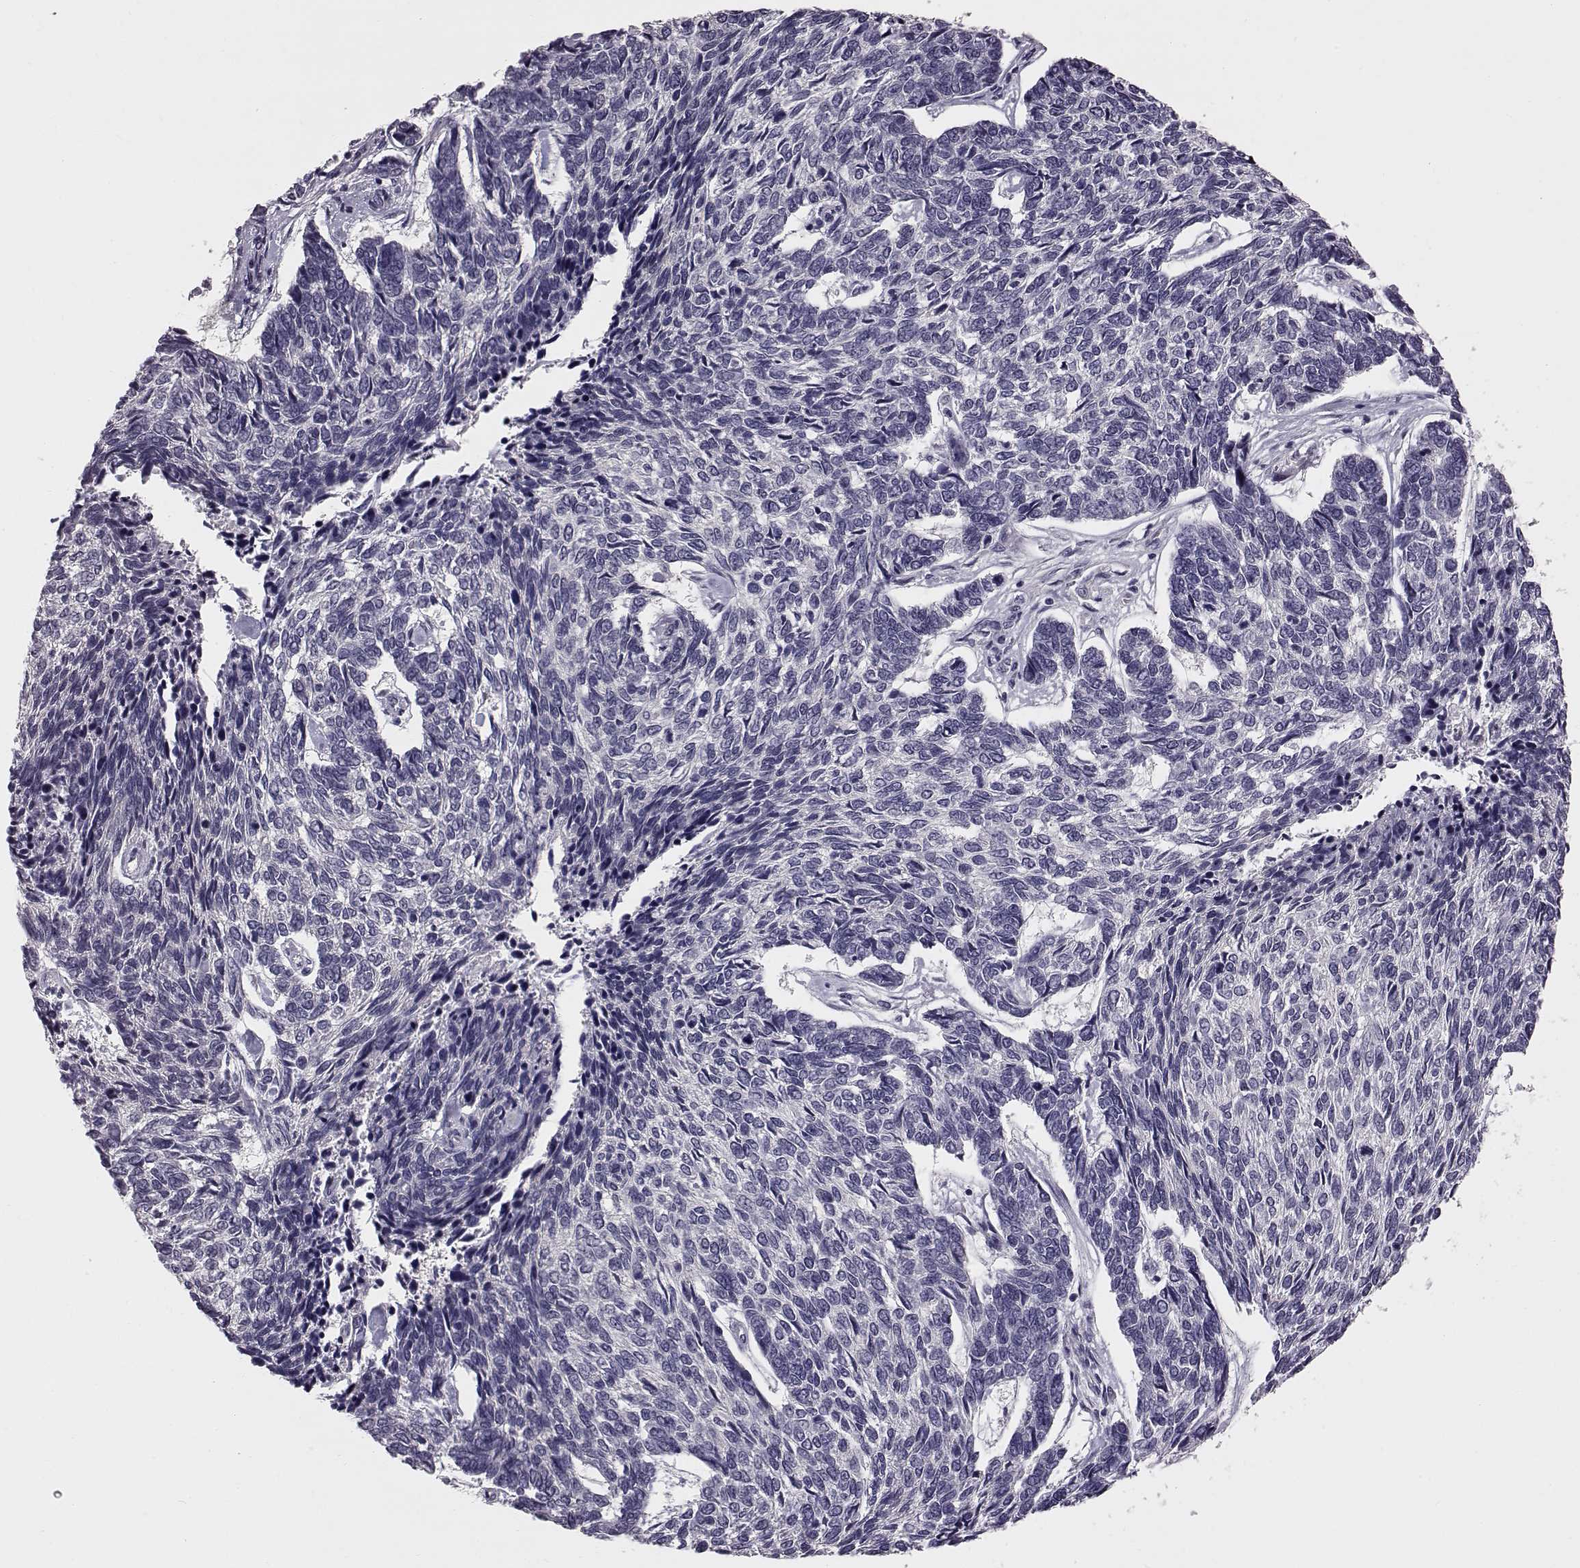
{"staining": {"intensity": "negative", "quantity": "none", "location": "none"}, "tissue": "skin cancer", "cell_type": "Tumor cells", "image_type": "cancer", "snomed": [{"axis": "morphology", "description": "Basal cell carcinoma"}, {"axis": "topography", "description": "Skin"}], "caption": "IHC image of neoplastic tissue: human skin cancer (basal cell carcinoma) stained with DAB (3,3'-diaminobenzidine) demonstrates no significant protein staining in tumor cells.", "gene": "C10orf62", "patient": {"sex": "female", "age": 65}}